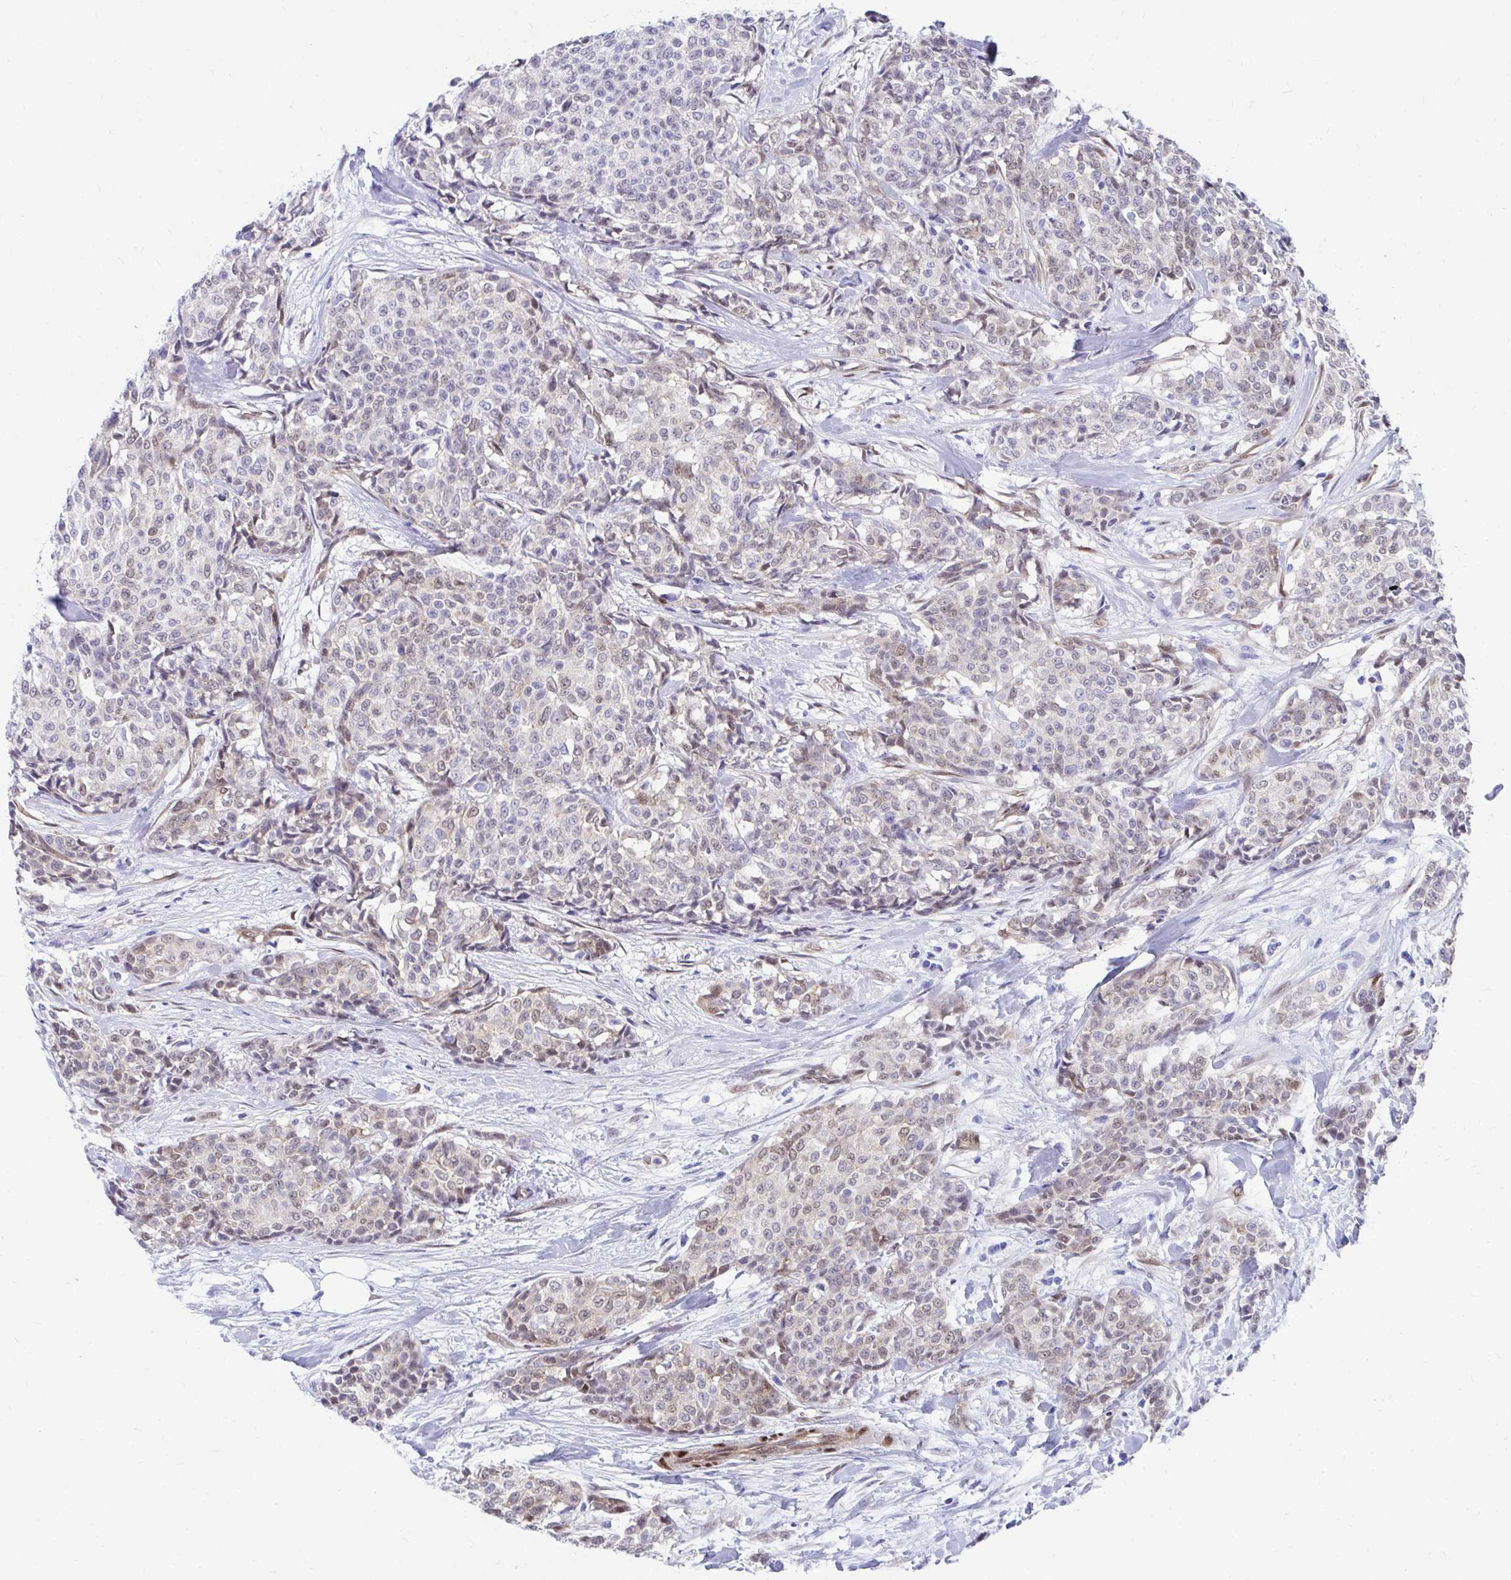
{"staining": {"intensity": "weak", "quantity": "<25%", "location": "nuclear"}, "tissue": "breast cancer", "cell_type": "Tumor cells", "image_type": "cancer", "snomed": [{"axis": "morphology", "description": "Duct carcinoma"}, {"axis": "topography", "description": "Breast"}], "caption": "High magnification brightfield microscopy of breast intraductal carcinoma stained with DAB (3,3'-diaminobenzidine) (brown) and counterstained with hematoxylin (blue): tumor cells show no significant positivity. (DAB (3,3'-diaminobenzidine) immunohistochemistry visualized using brightfield microscopy, high magnification).", "gene": "RBPMS", "patient": {"sex": "female", "age": 91}}